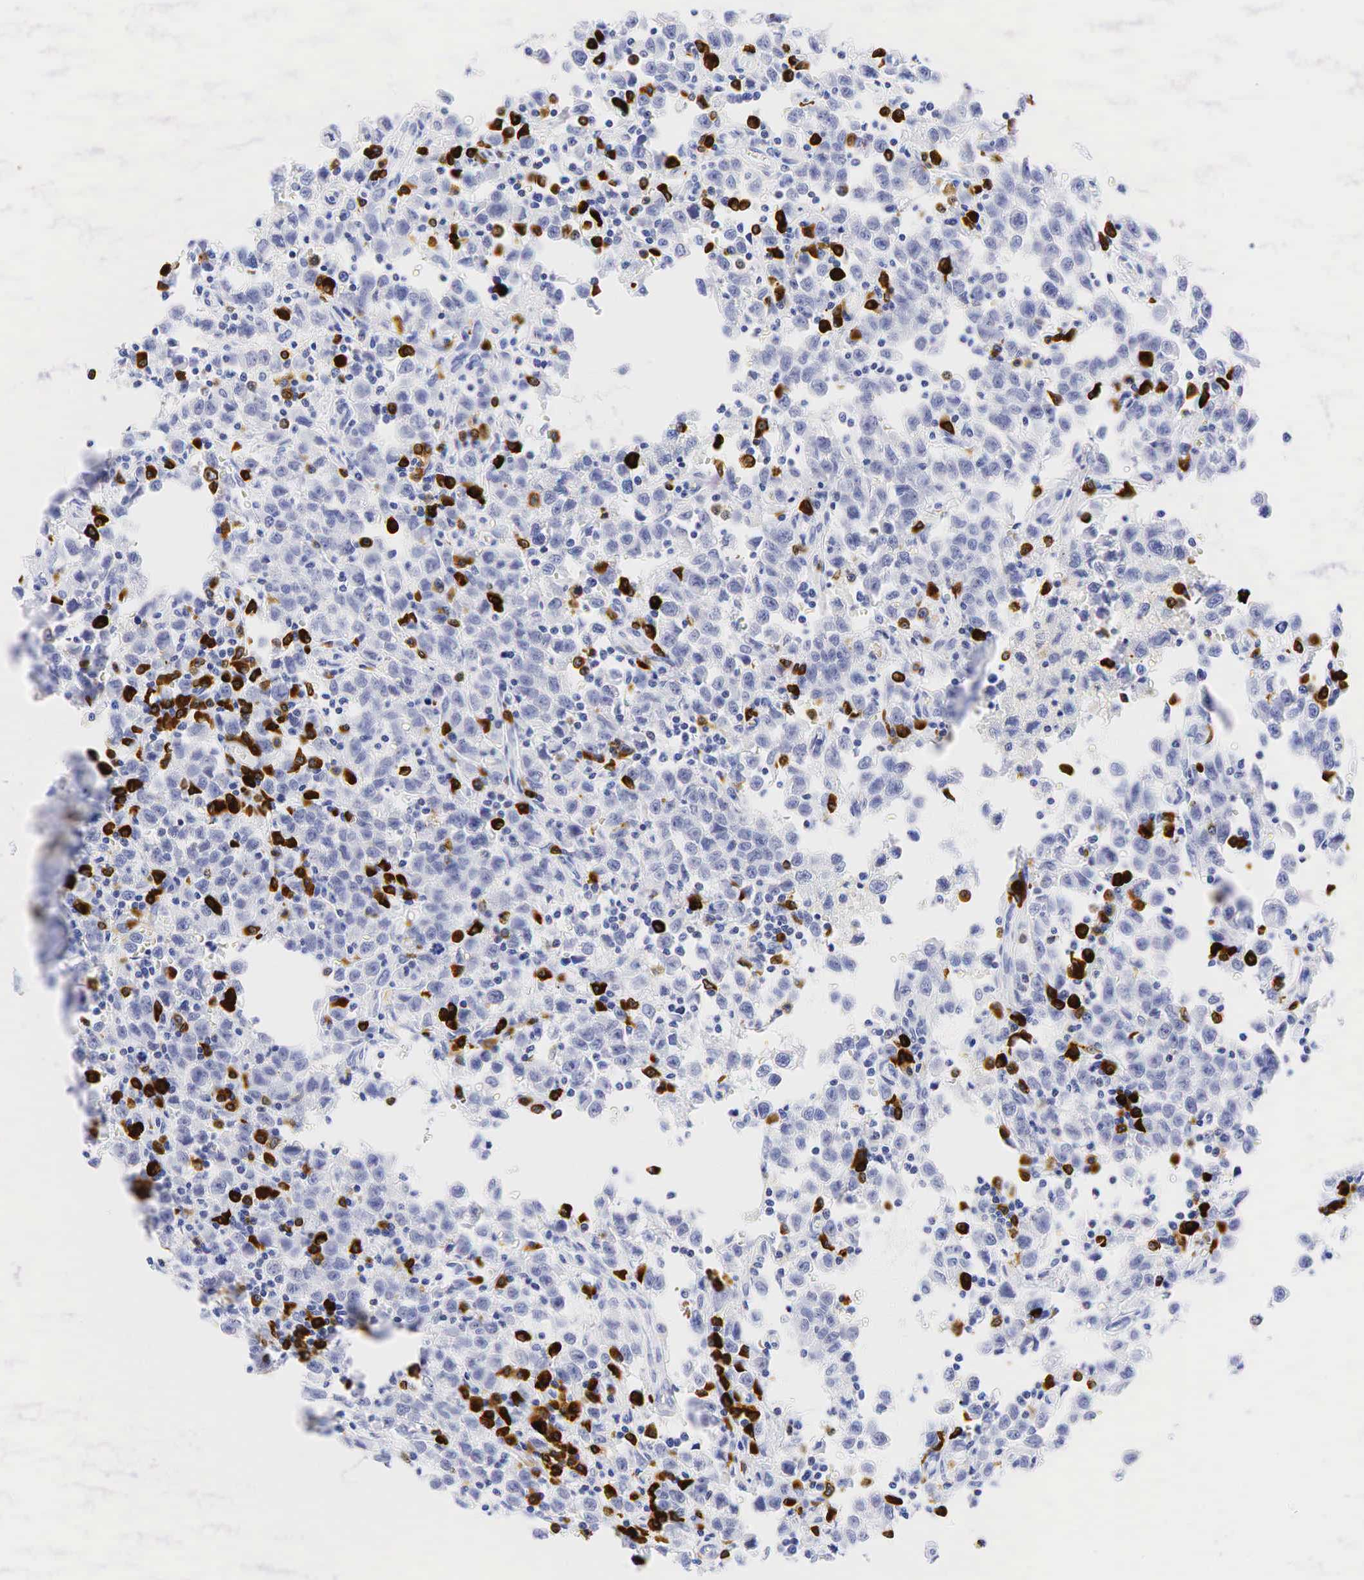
{"staining": {"intensity": "negative", "quantity": "none", "location": "none"}, "tissue": "testis cancer", "cell_type": "Tumor cells", "image_type": "cancer", "snomed": [{"axis": "morphology", "description": "Seminoma, NOS"}, {"axis": "topography", "description": "Testis"}], "caption": "DAB (3,3'-diaminobenzidine) immunohistochemical staining of human testis seminoma reveals no significant expression in tumor cells. (DAB (3,3'-diaminobenzidine) immunohistochemistry (IHC) visualized using brightfield microscopy, high magnification).", "gene": "CD79A", "patient": {"sex": "male", "age": 35}}